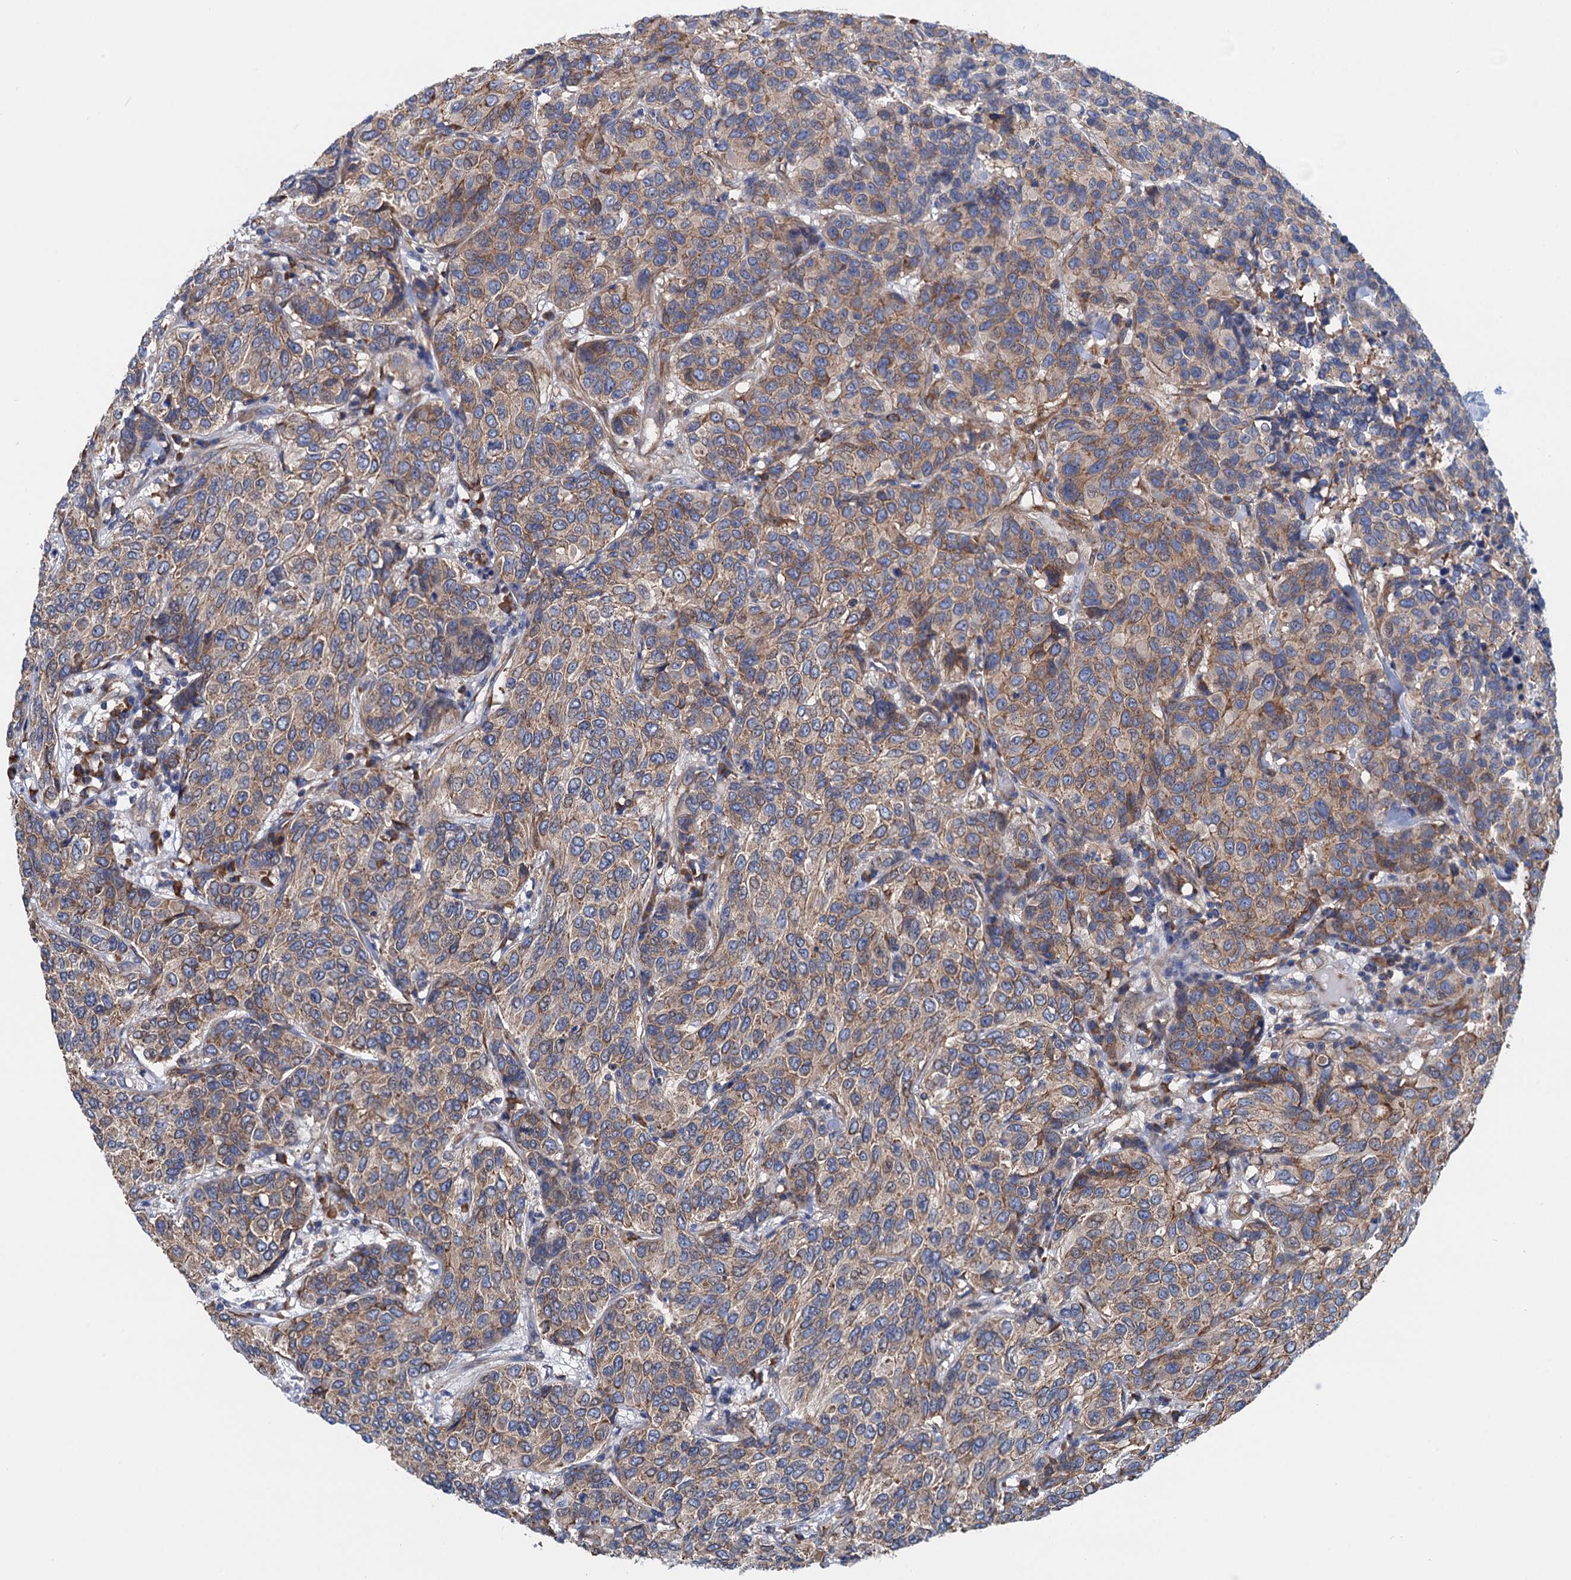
{"staining": {"intensity": "moderate", "quantity": ">75%", "location": "cytoplasmic/membranous"}, "tissue": "breast cancer", "cell_type": "Tumor cells", "image_type": "cancer", "snomed": [{"axis": "morphology", "description": "Duct carcinoma"}, {"axis": "topography", "description": "Breast"}], "caption": "Breast intraductal carcinoma was stained to show a protein in brown. There is medium levels of moderate cytoplasmic/membranous expression in about >75% of tumor cells. The staining was performed using DAB, with brown indicating positive protein expression. Nuclei are stained blue with hematoxylin.", "gene": "SLC12A7", "patient": {"sex": "female", "age": 55}}